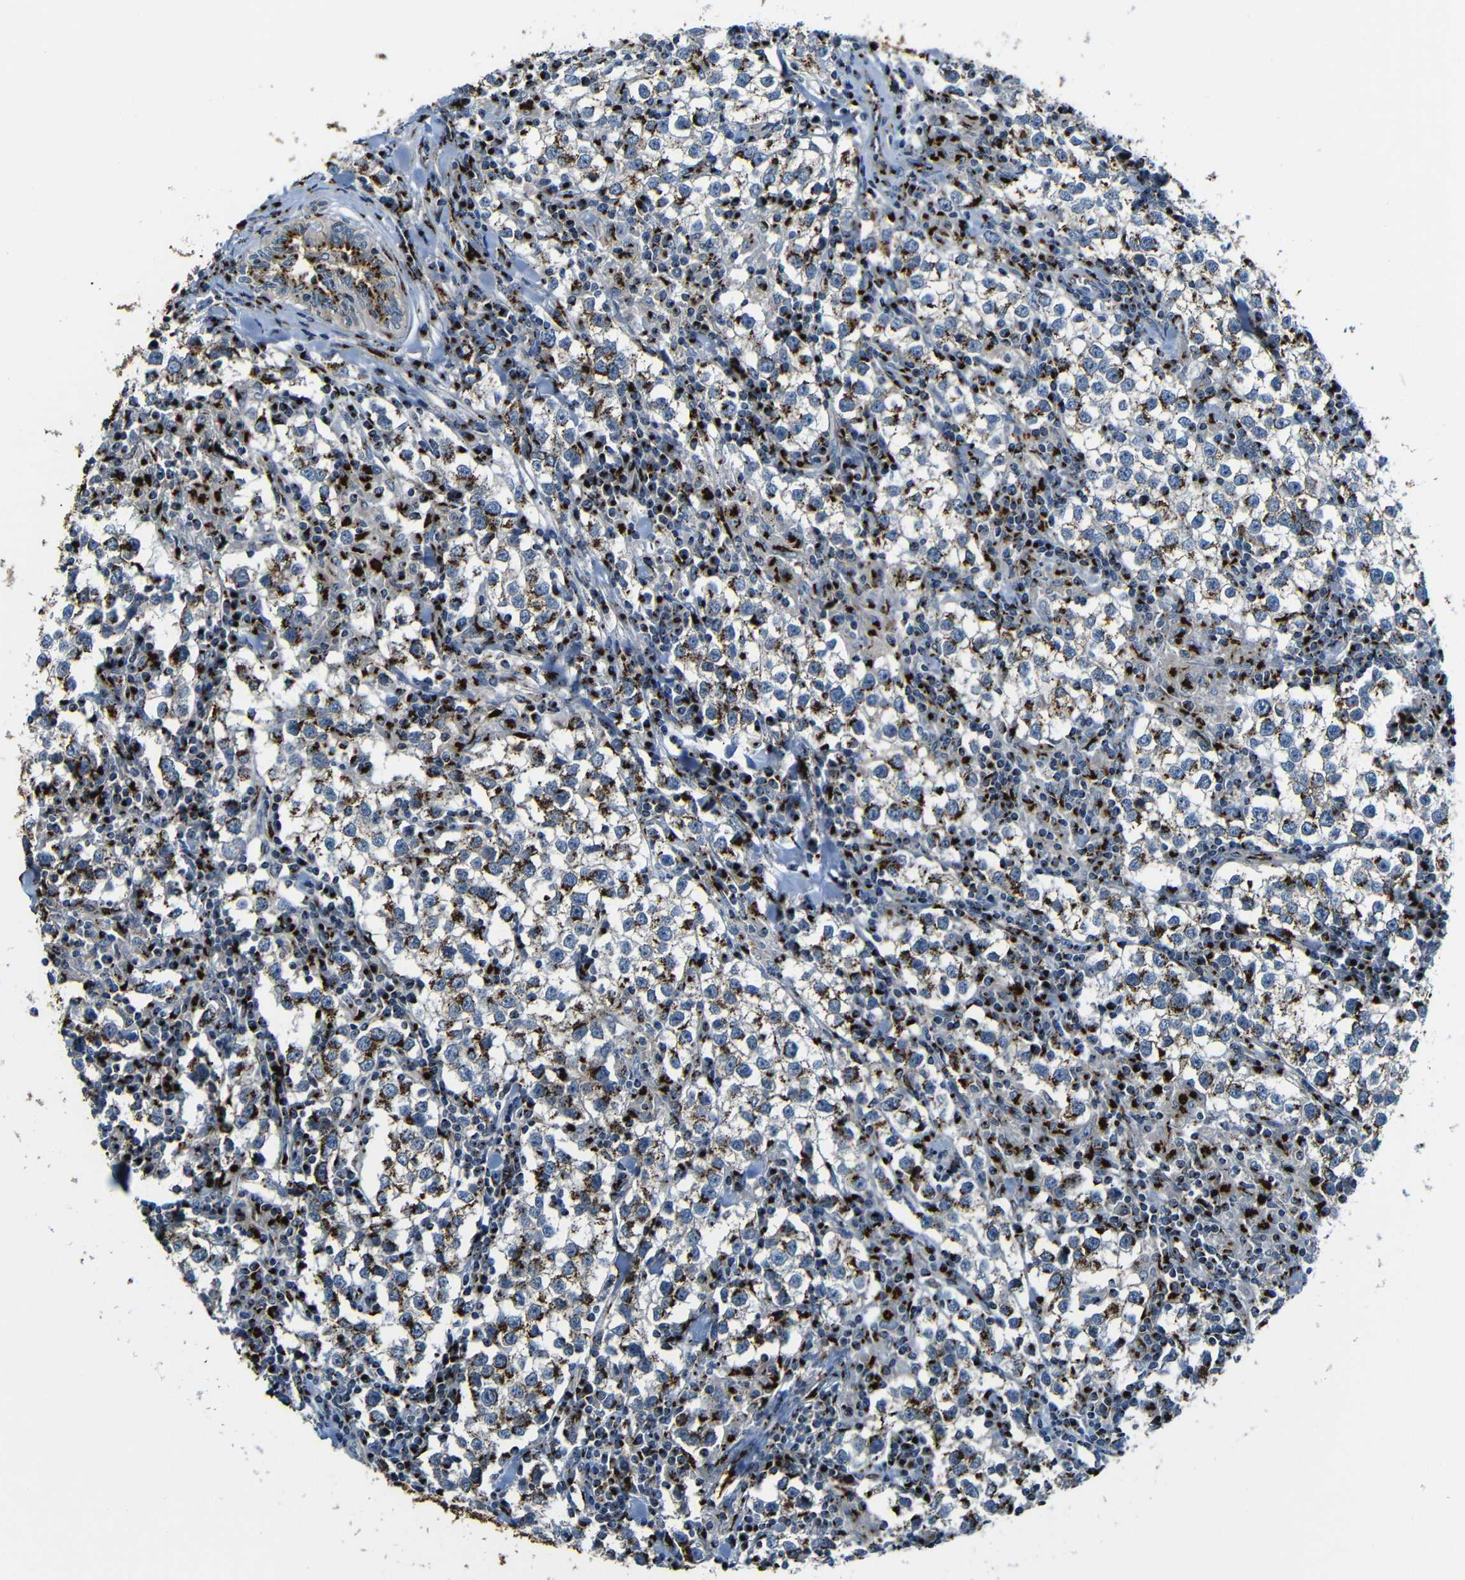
{"staining": {"intensity": "strong", "quantity": "25%-75%", "location": "cytoplasmic/membranous"}, "tissue": "testis cancer", "cell_type": "Tumor cells", "image_type": "cancer", "snomed": [{"axis": "morphology", "description": "Seminoma, NOS"}, {"axis": "morphology", "description": "Carcinoma, Embryonal, NOS"}, {"axis": "topography", "description": "Testis"}], "caption": "Testis cancer stained with a brown dye exhibits strong cytoplasmic/membranous positive expression in approximately 25%-75% of tumor cells.", "gene": "TGOLN2", "patient": {"sex": "male", "age": 36}}